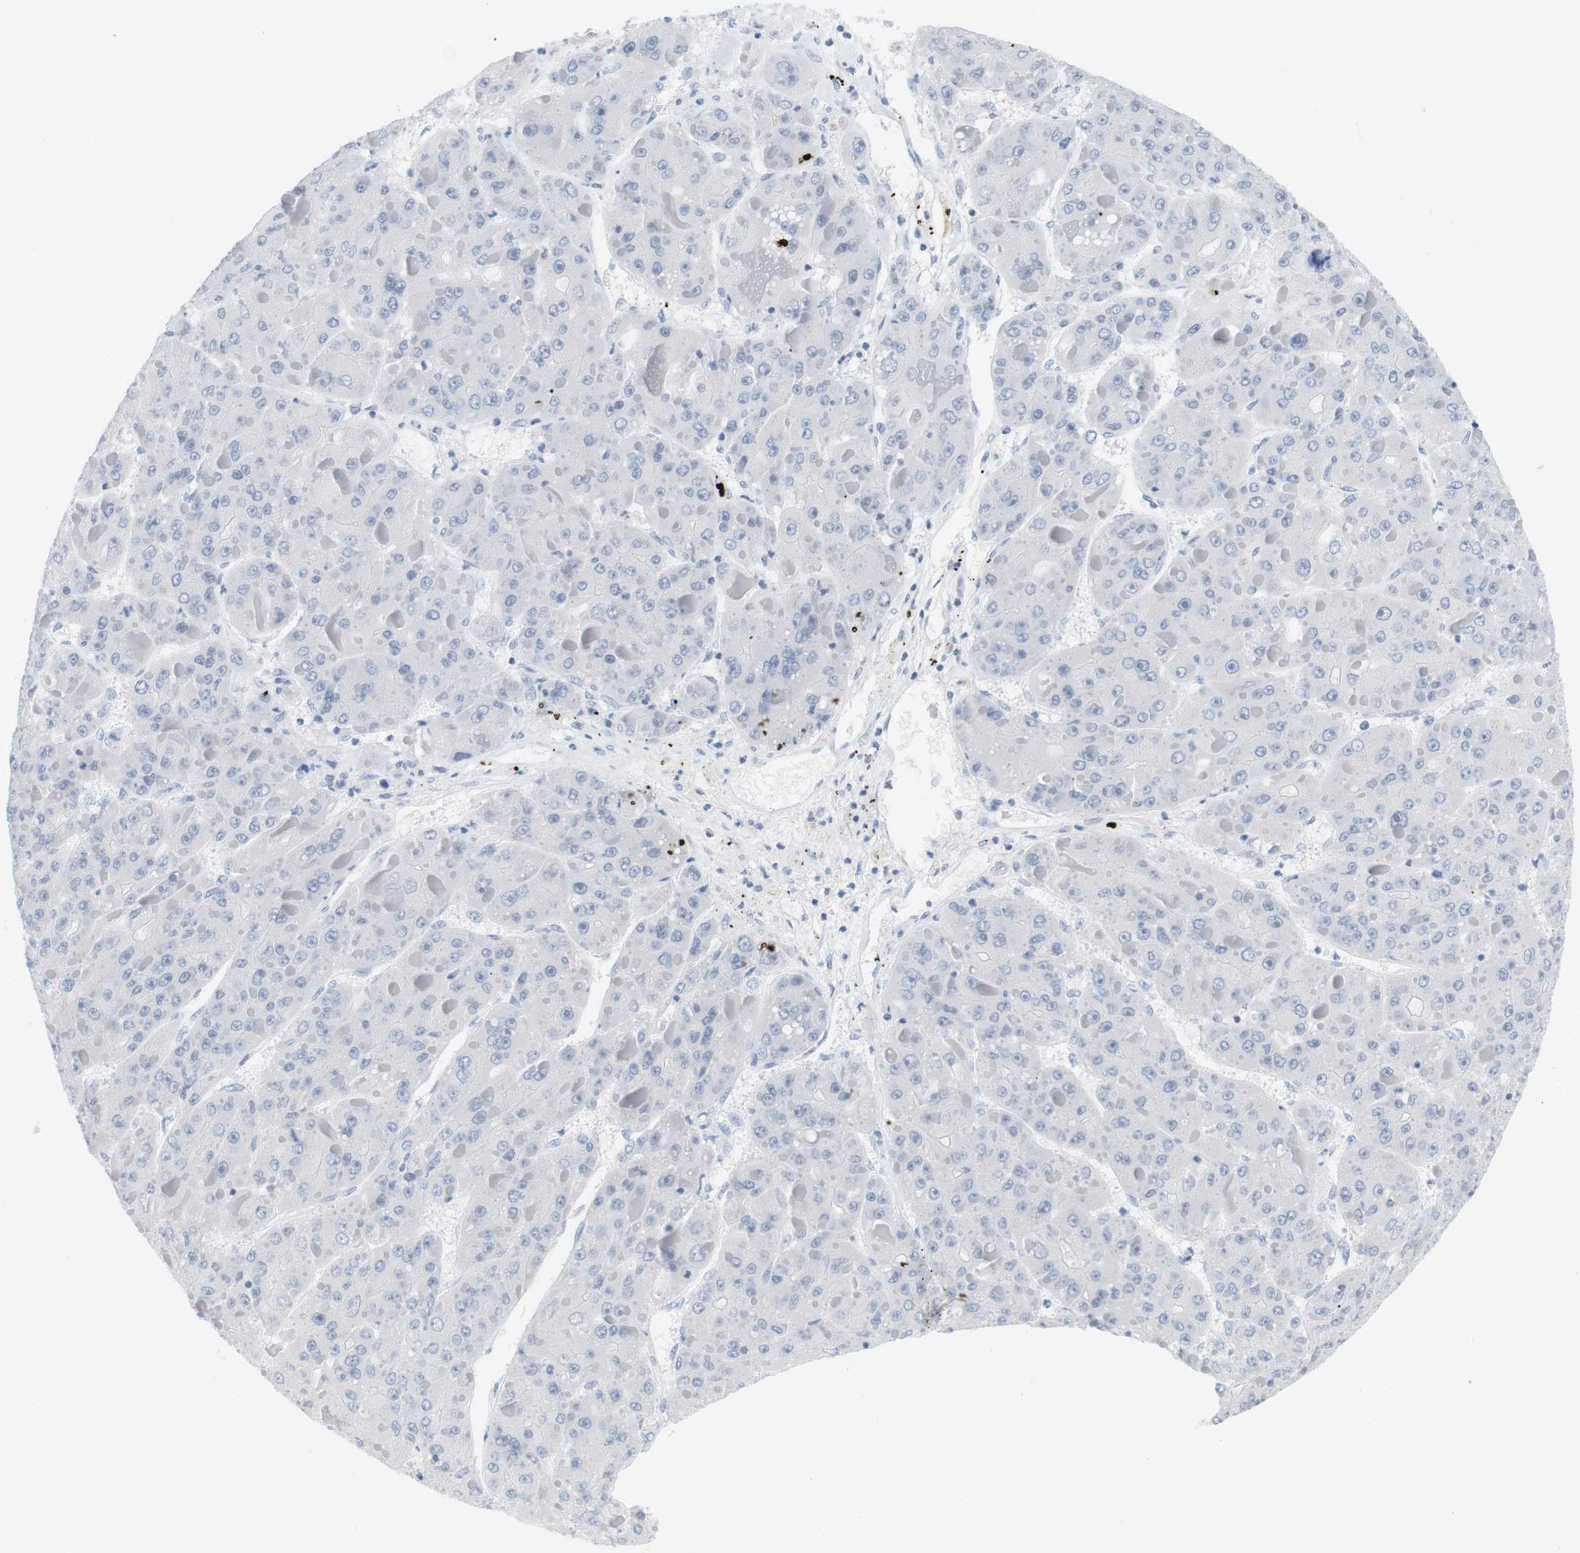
{"staining": {"intensity": "negative", "quantity": "none", "location": "none"}, "tissue": "liver cancer", "cell_type": "Tumor cells", "image_type": "cancer", "snomed": [{"axis": "morphology", "description": "Carcinoma, Hepatocellular, NOS"}, {"axis": "topography", "description": "Liver"}], "caption": "Tumor cells show no significant staining in liver hepatocellular carcinoma.", "gene": "OPRM1", "patient": {"sex": "female", "age": 73}}